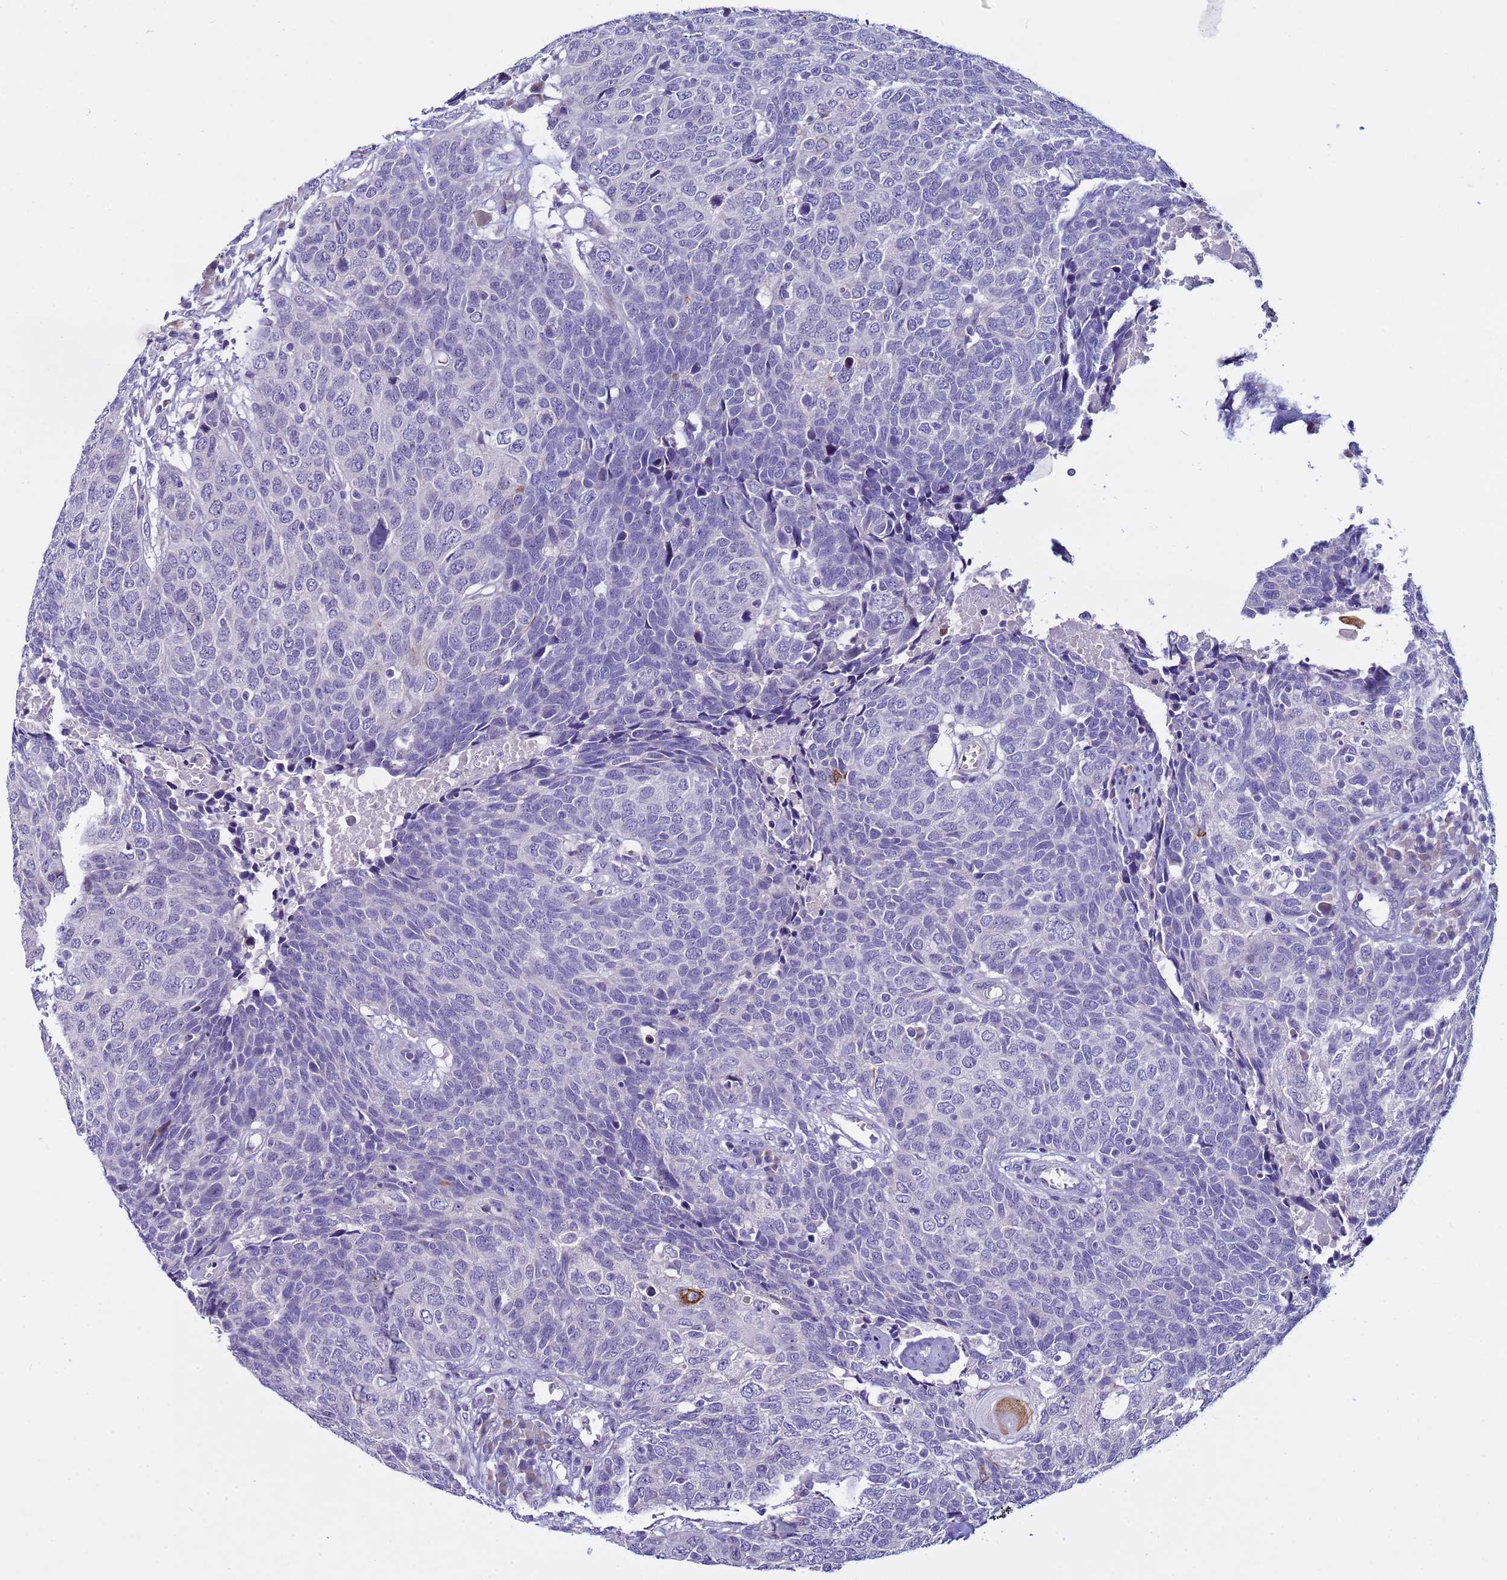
{"staining": {"intensity": "negative", "quantity": "none", "location": "none"}, "tissue": "head and neck cancer", "cell_type": "Tumor cells", "image_type": "cancer", "snomed": [{"axis": "morphology", "description": "Squamous cell carcinoma, NOS"}, {"axis": "topography", "description": "Head-Neck"}], "caption": "A micrograph of human head and neck cancer is negative for staining in tumor cells.", "gene": "IGSF11", "patient": {"sex": "male", "age": 66}}